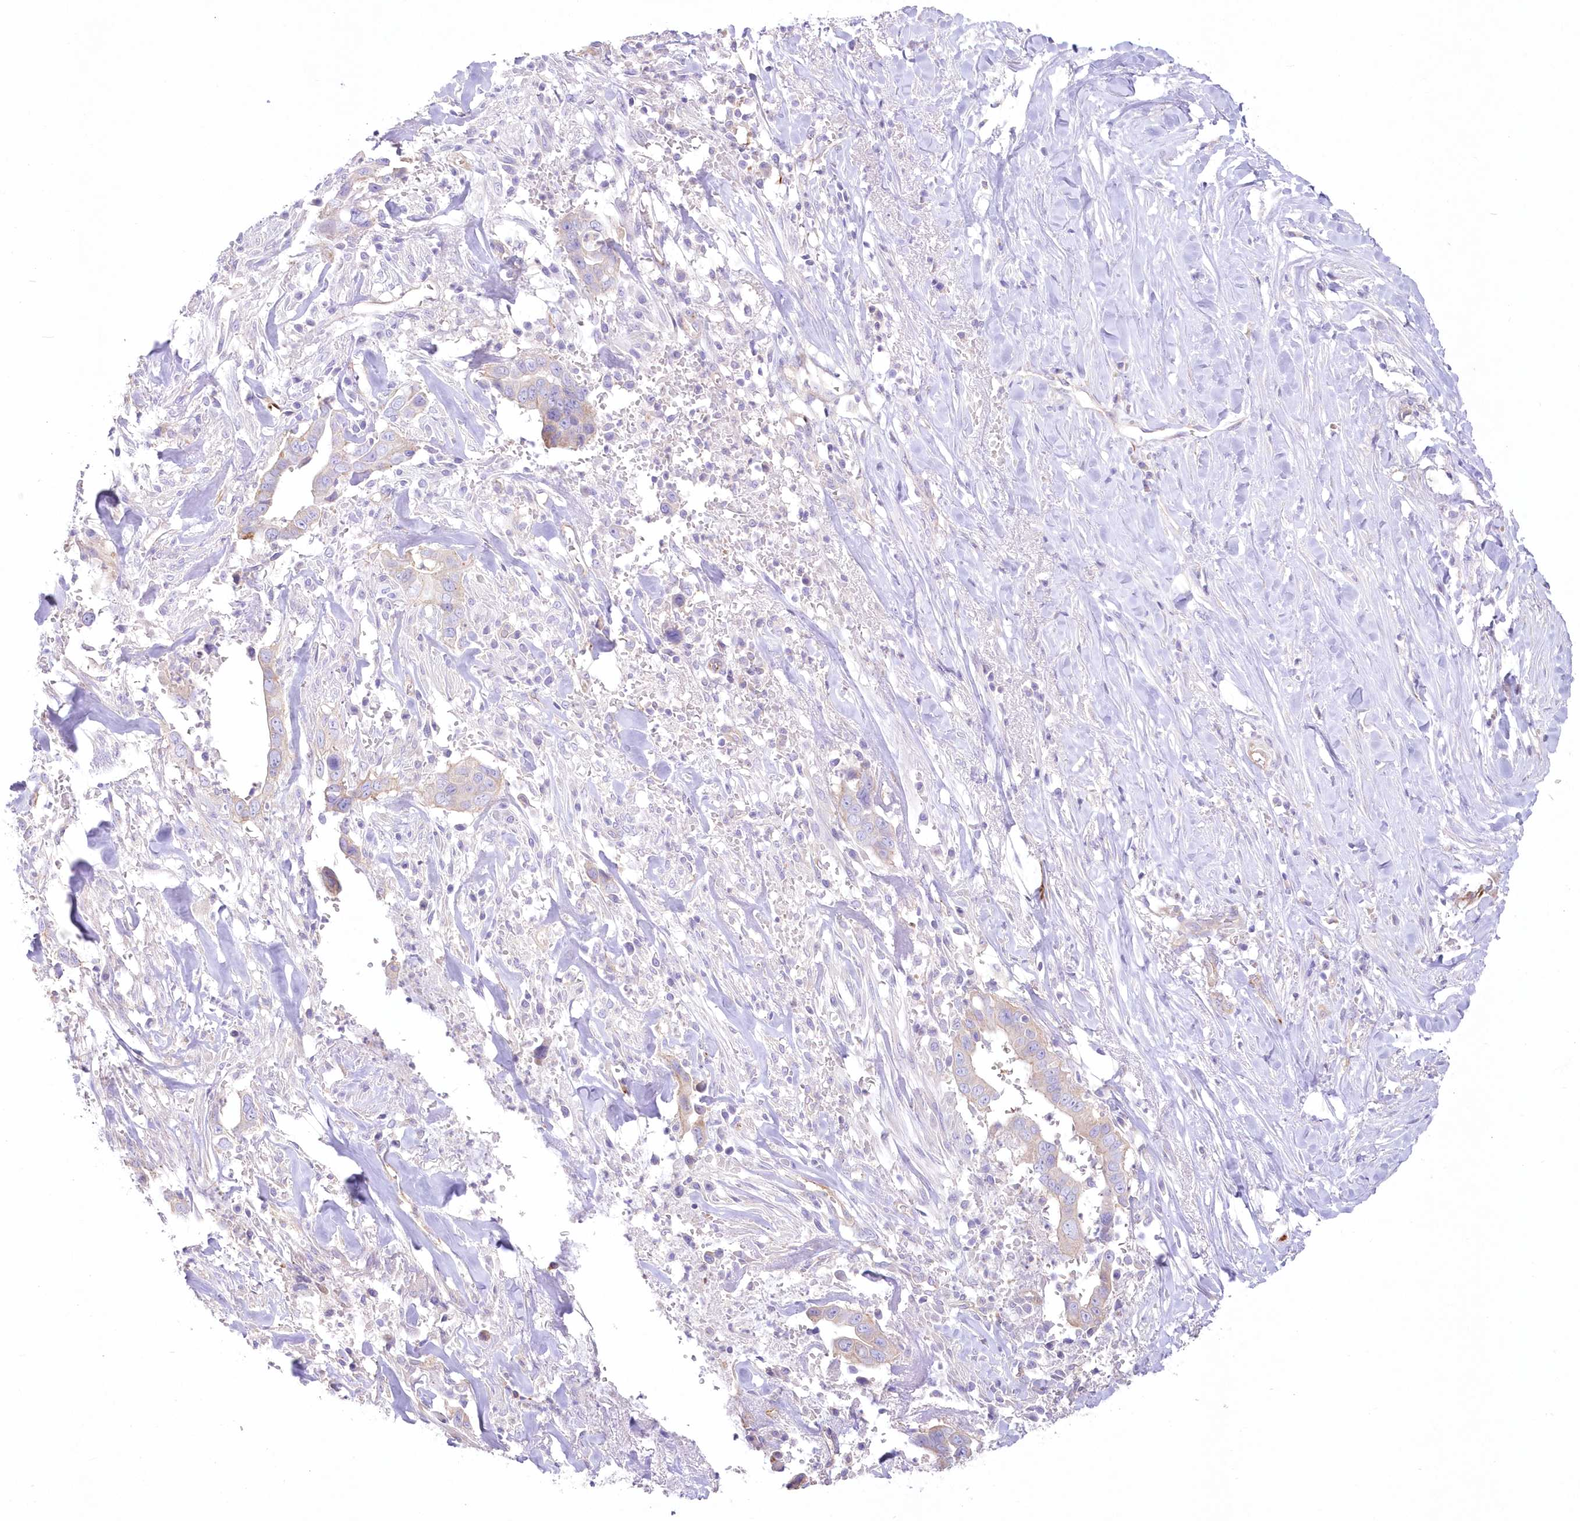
{"staining": {"intensity": "weak", "quantity": "25%-75%", "location": "cytoplasmic/membranous"}, "tissue": "liver cancer", "cell_type": "Tumor cells", "image_type": "cancer", "snomed": [{"axis": "morphology", "description": "Cholangiocarcinoma"}, {"axis": "topography", "description": "Liver"}], "caption": "Immunohistochemical staining of human liver cancer (cholangiocarcinoma) exhibits low levels of weak cytoplasmic/membranous positivity in approximately 25%-75% of tumor cells. Using DAB (3,3'-diaminobenzidine) (brown) and hematoxylin (blue) stains, captured at high magnification using brightfield microscopy.", "gene": "ZNF843", "patient": {"sex": "female", "age": 79}}